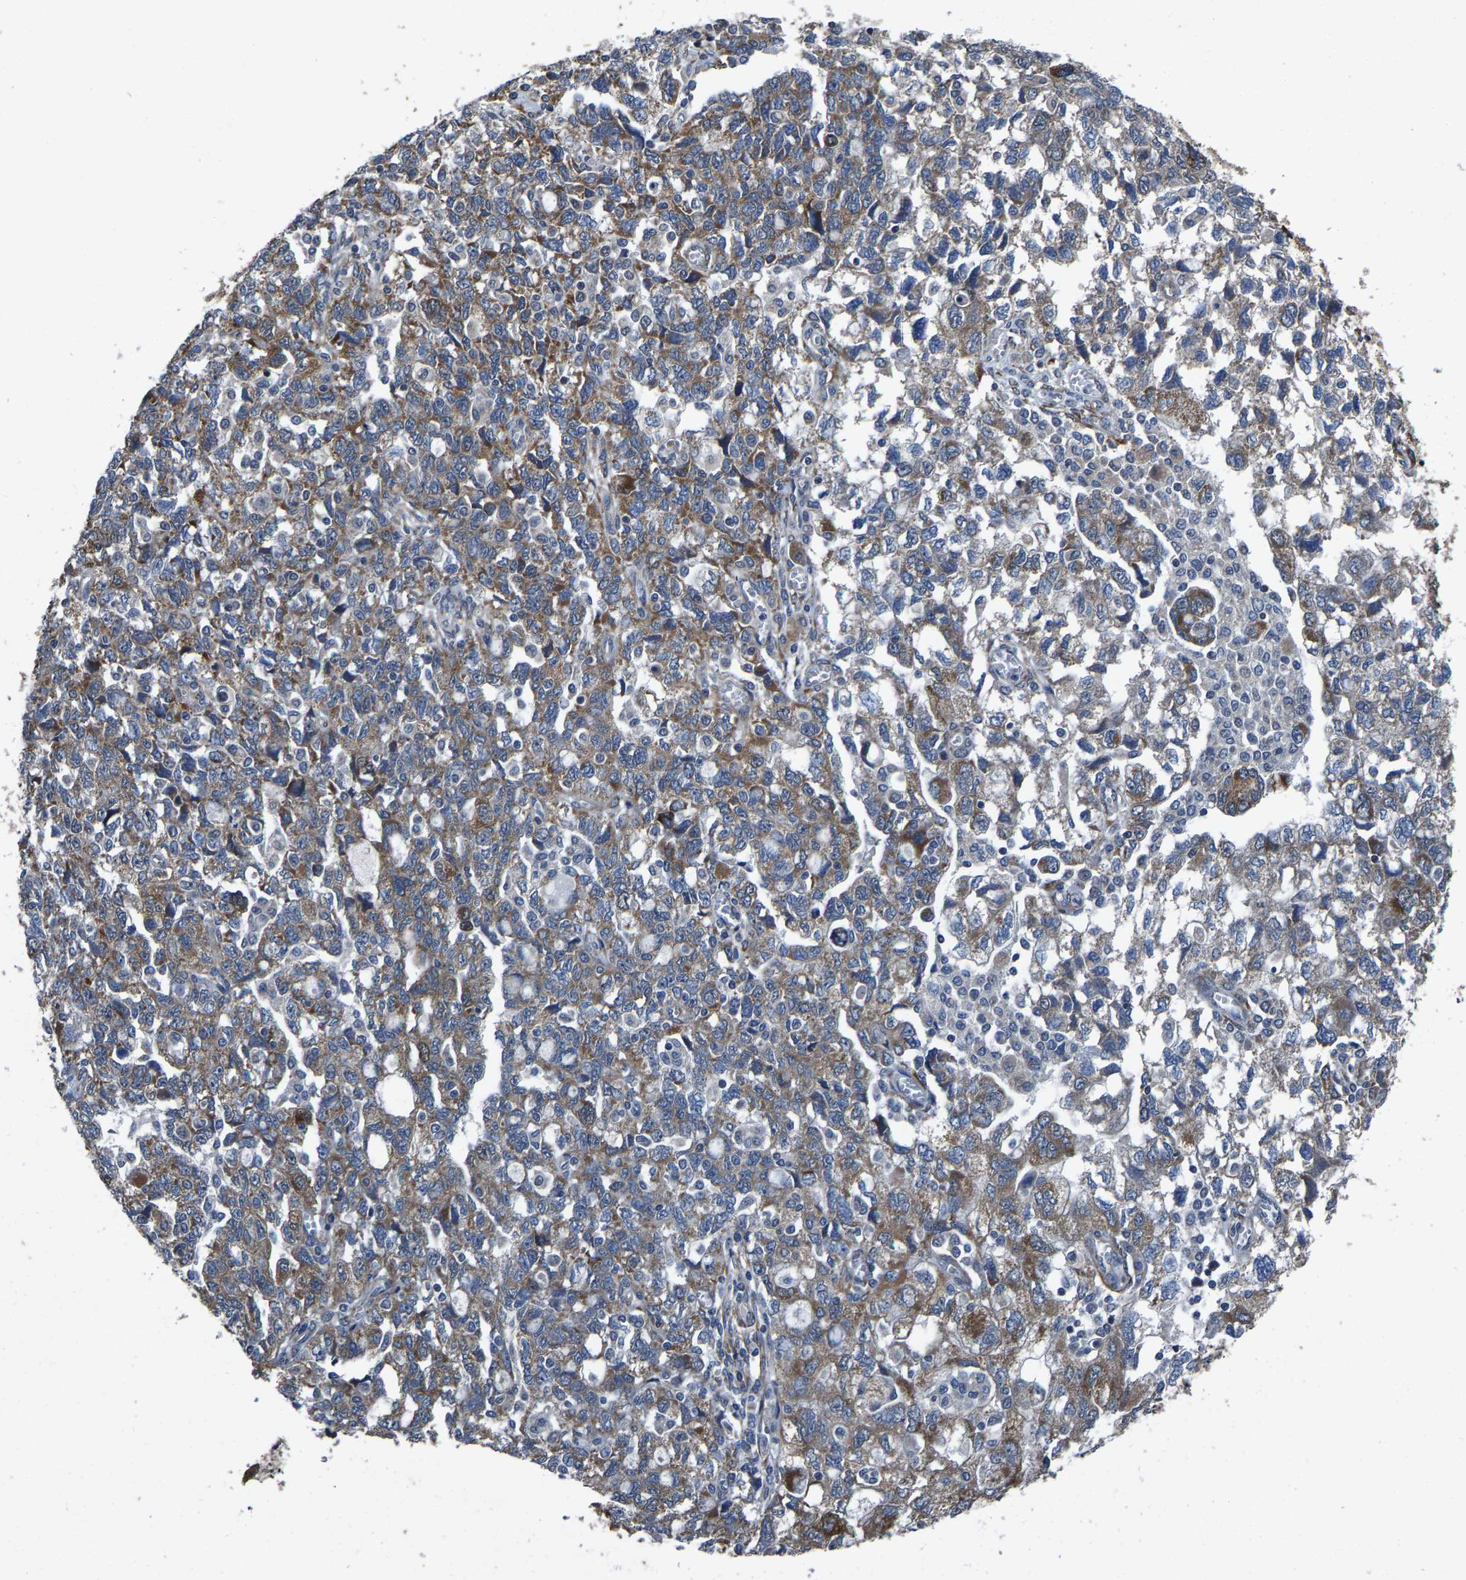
{"staining": {"intensity": "moderate", "quantity": ">75%", "location": "cytoplasmic/membranous"}, "tissue": "ovarian cancer", "cell_type": "Tumor cells", "image_type": "cancer", "snomed": [{"axis": "morphology", "description": "Carcinoma, NOS"}, {"axis": "morphology", "description": "Cystadenocarcinoma, serous, NOS"}, {"axis": "topography", "description": "Ovary"}], "caption": "This histopathology image reveals IHC staining of ovarian cancer (serous cystadenocarcinoma), with medium moderate cytoplasmic/membranous staining in about >75% of tumor cells.", "gene": "PDP1", "patient": {"sex": "female", "age": 69}}